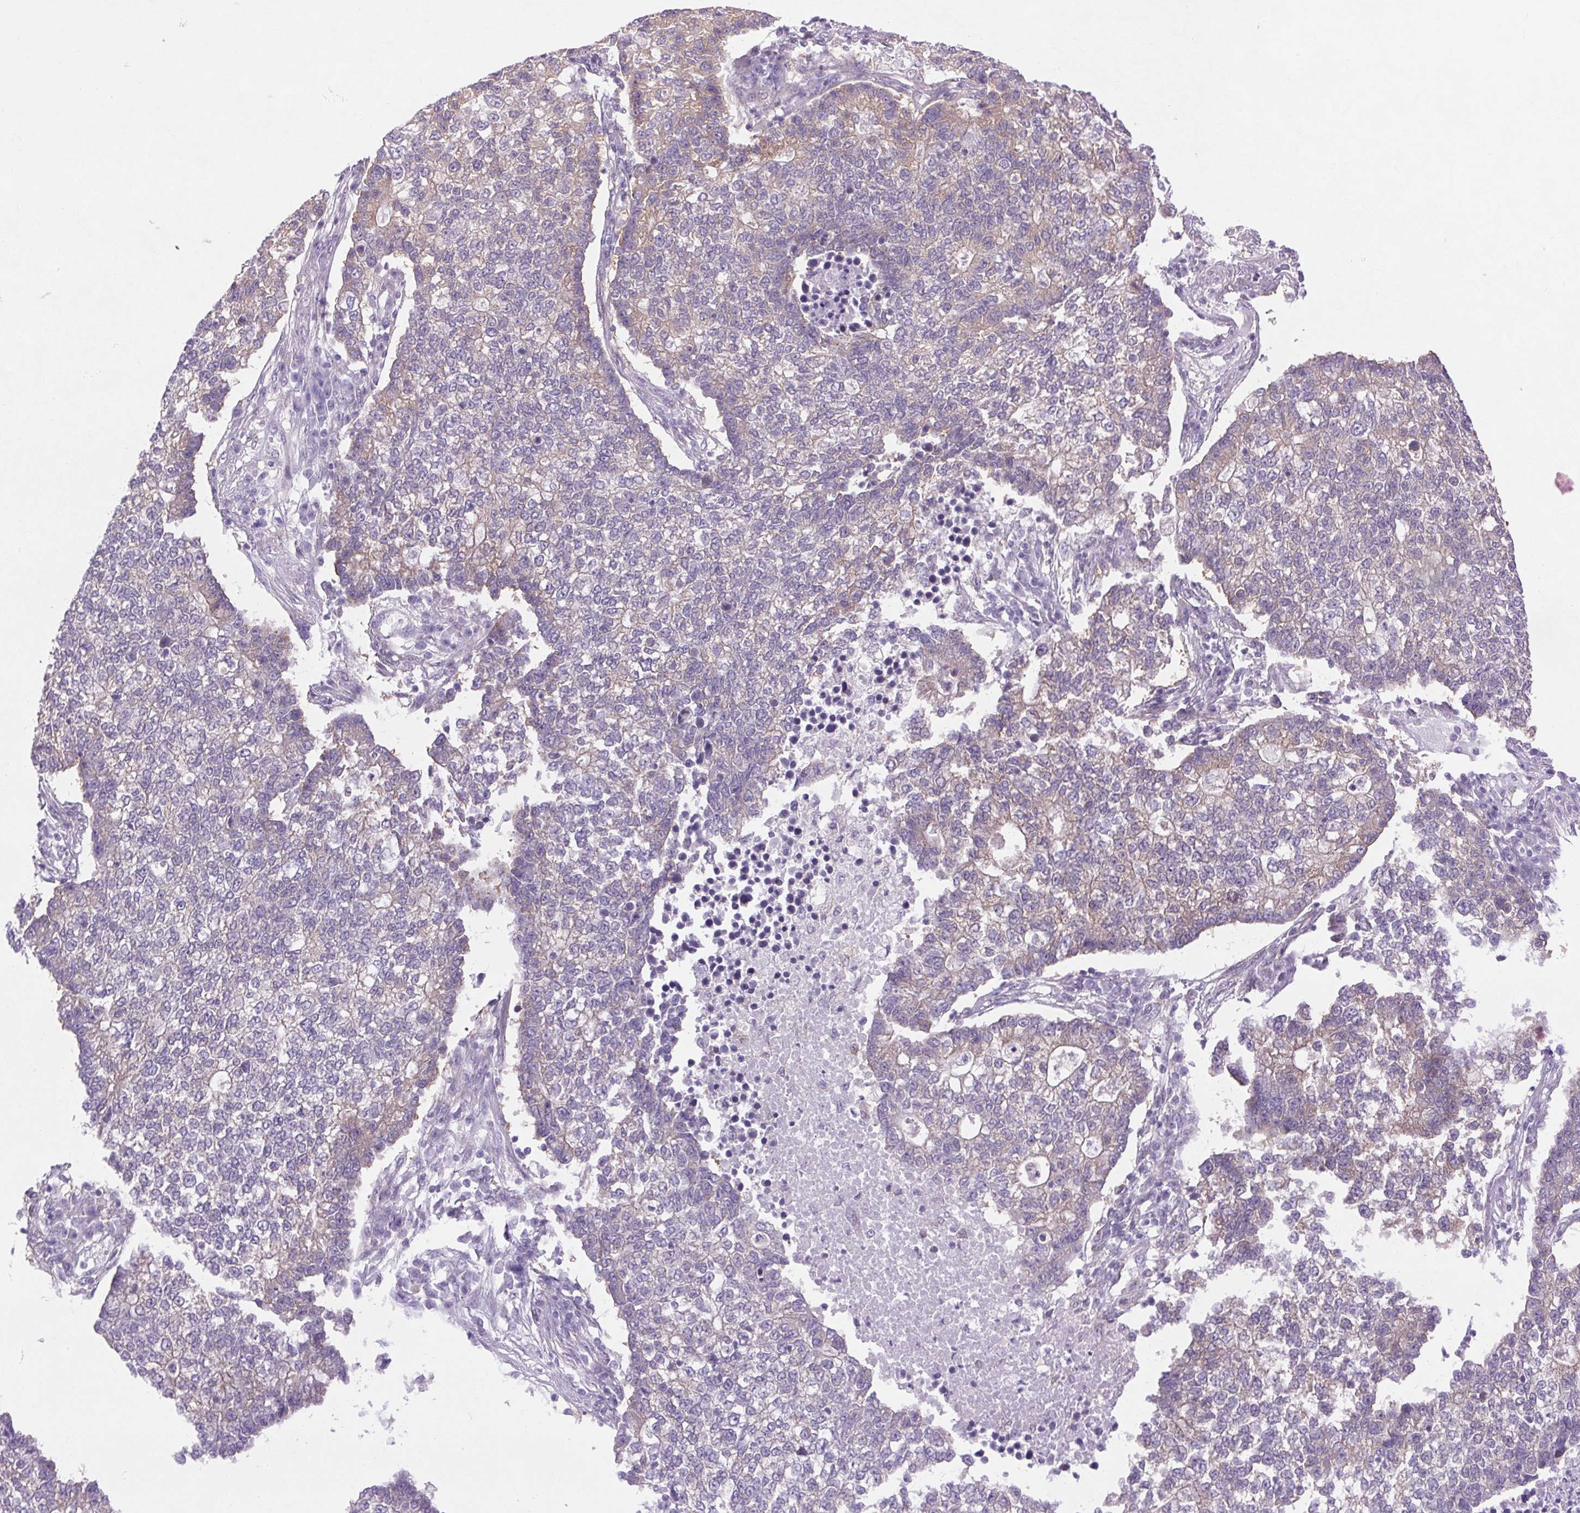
{"staining": {"intensity": "weak", "quantity": "<25%", "location": "cytoplasmic/membranous"}, "tissue": "lung cancer", "cell_type": "Tumor cells", "image_type": "cancer", "snomed": [{"axis": "morphology", "description": "Adenocarcinoma, NOS"}, {"axis": "topography", "description": "Lung"}], "caption": "A high-resolution histopathology image shows immunohistochemistry staining of lung cancer, which displays no significant staining in tumor cells.", "gene": "SOWAHC", "patient": {"sex": "male", "age": 57}}